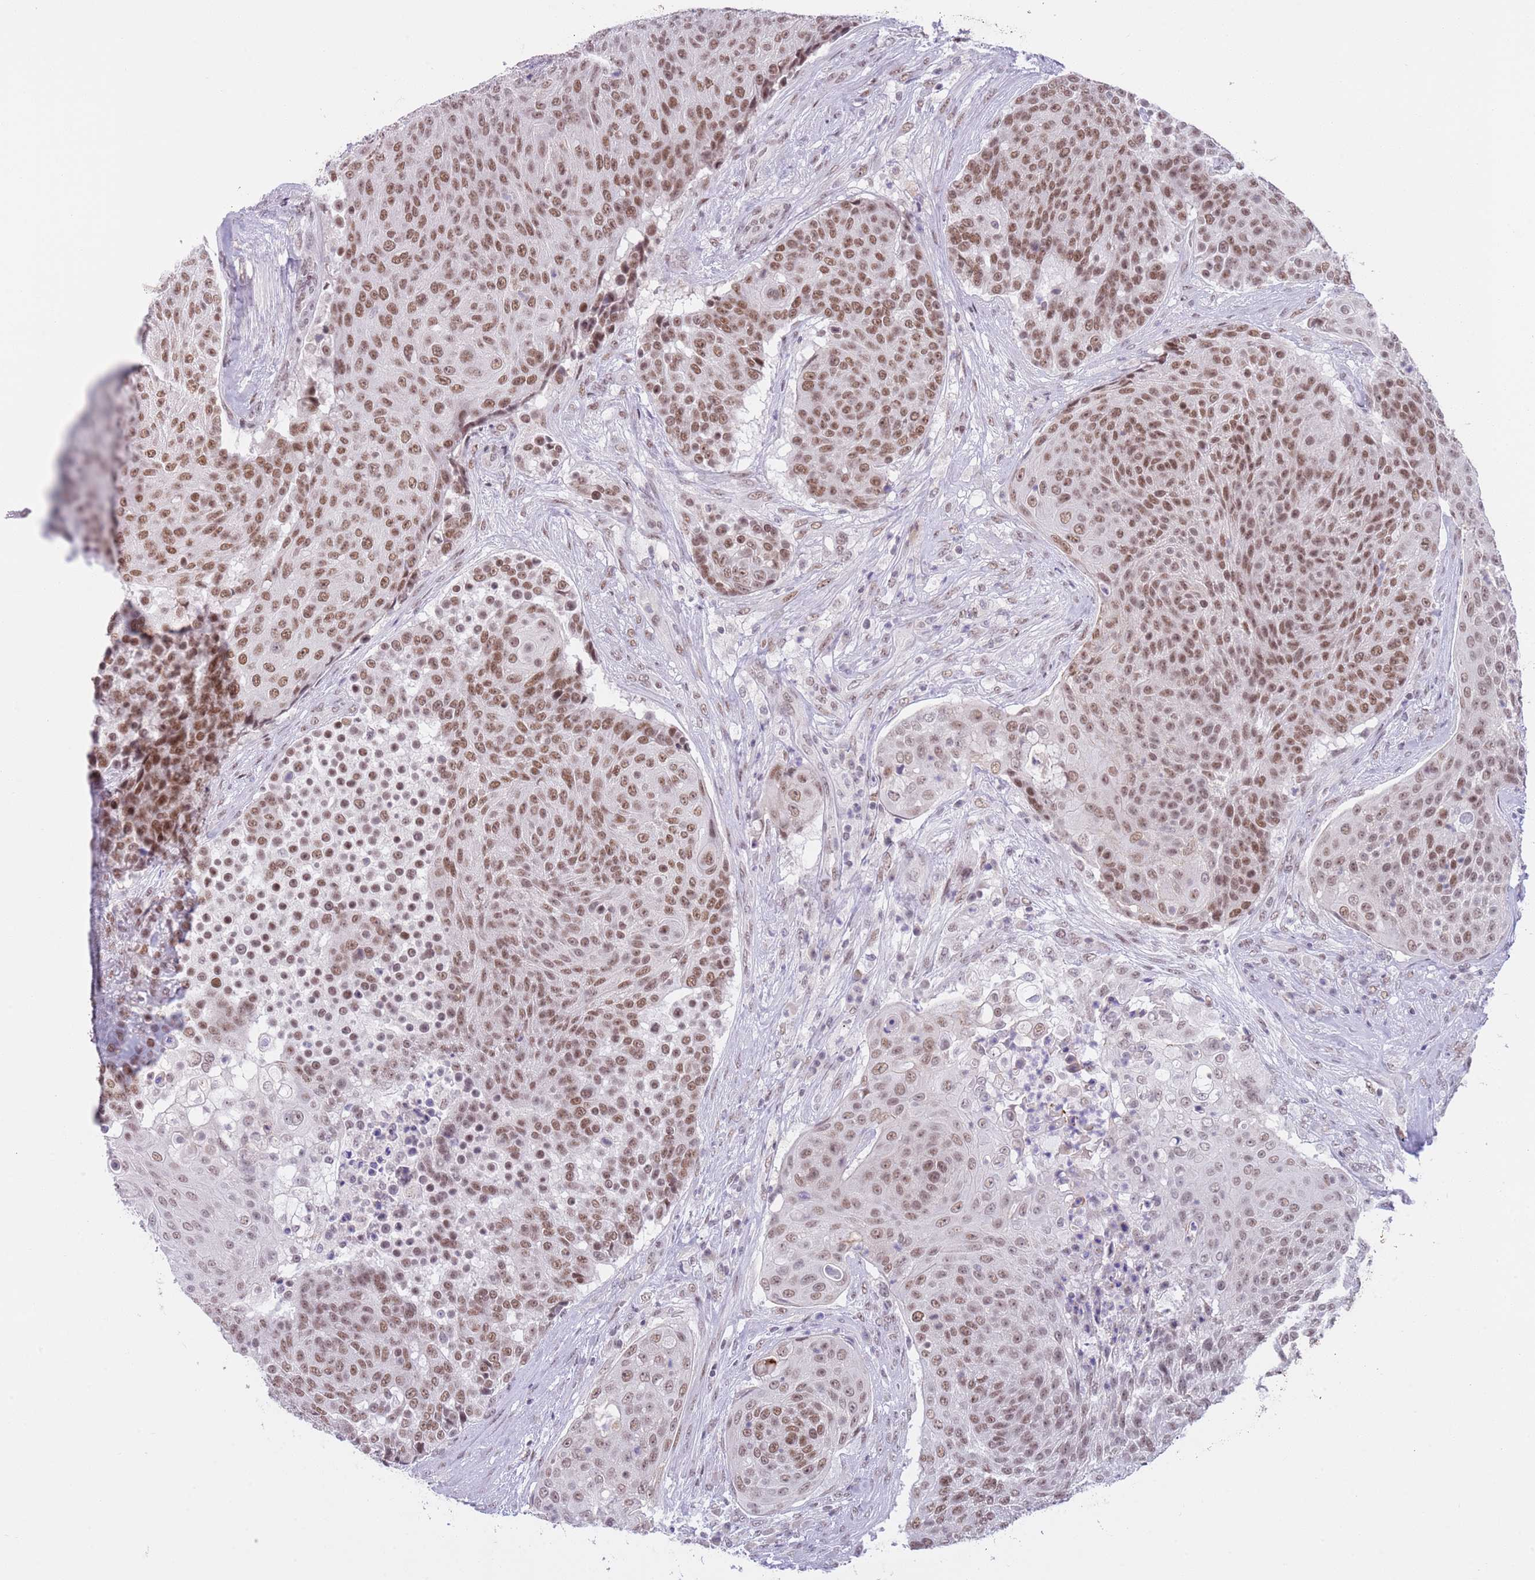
{"staining": {"intensity": "moderate", "quantity": ">75%", "location": "nuclear"}, "tissue": "urothelial cancer", "cell_type": "Tumor cells", "image_type": "cancer", "snomed": [{"axis": "morphology", "description": "Urothelial carcinoma, High grade"}, {"axis": "topography", "description": "Urinary bladder"}], "caption": "A brown stain shows moderate nuclear staining of a protein in urothelial cancer tumor cells.", "gene": "RFX1", "patient": {"sex": "female", "age": 63}}